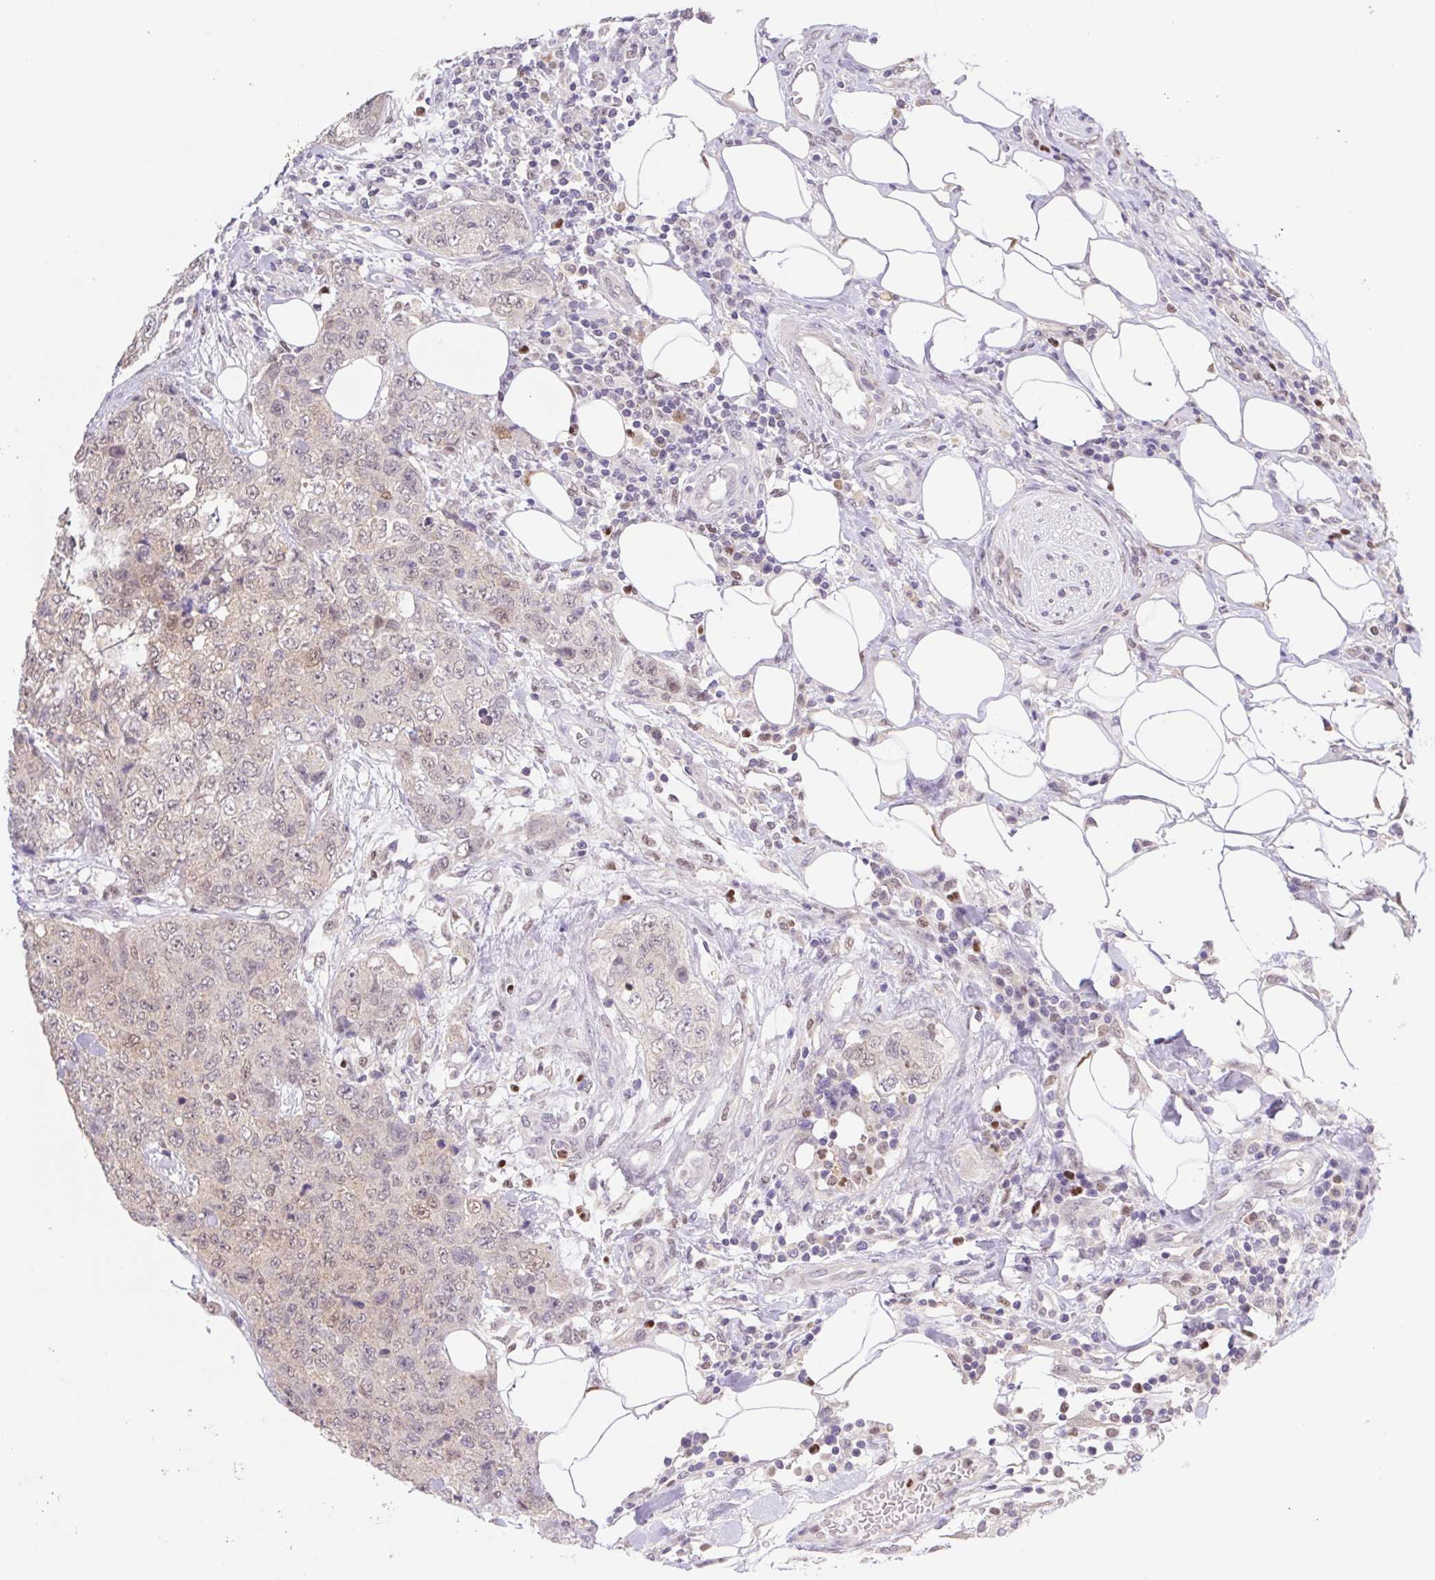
{"staining": {"intensity": "weak", "quantity": "<25%", "location": "nuclear"}, "tissue": "urothelial cancer", "cell_type": "Tumor cells", "image_type": "cancer", "snomed": [{"axis": "morphology", "description": "Urothelial carcinoma, High grade"}, {"axis": "topography", "description": "Urinary bladder"}], "caption": "Immunohistochemistry (IHC) image of urothelial carcinoma (high-grade) stained for a protein (brown), which demonstrates no expression in tumor cells.", "gene": "L3MBTL4", "patient": {"sex": "female", "age": 78}}